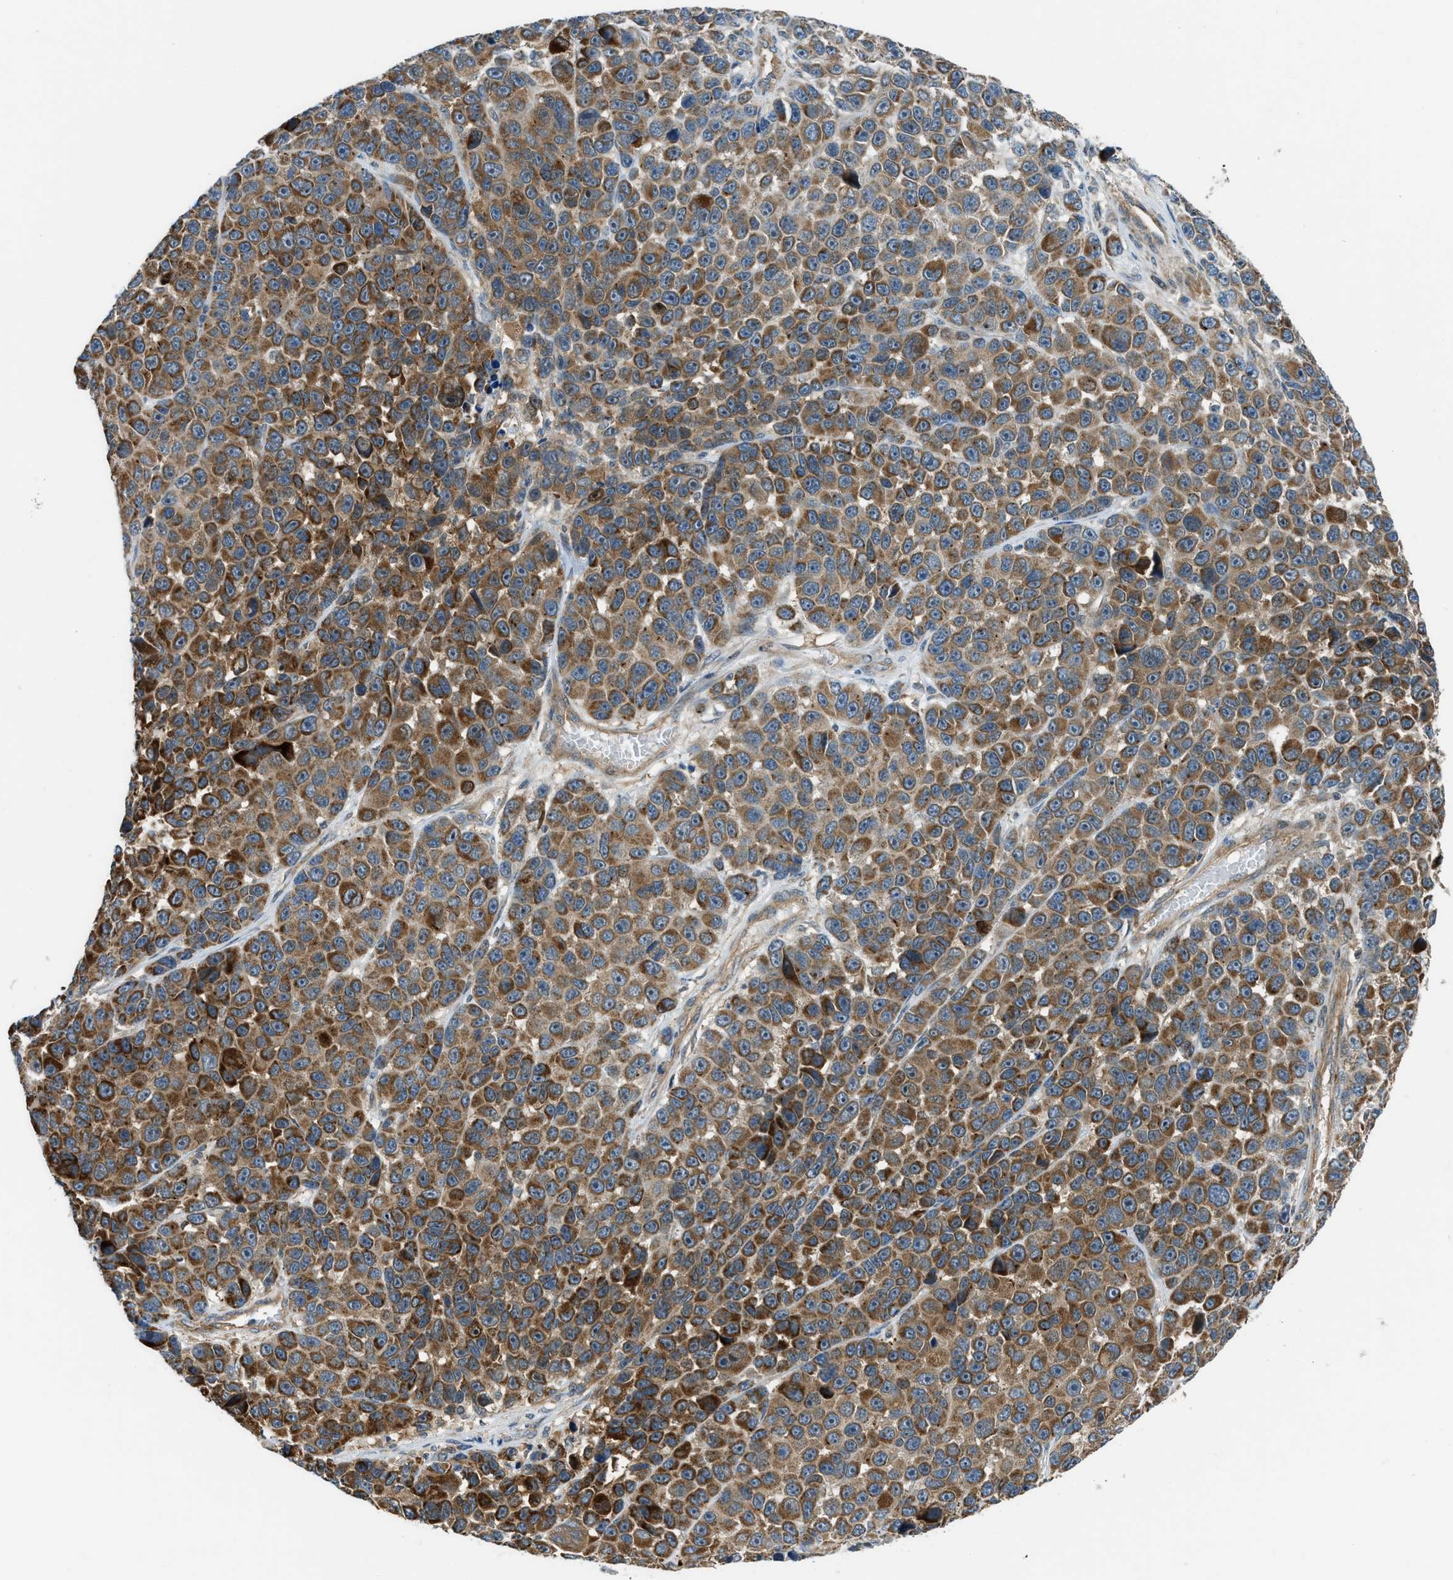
{"staining": {"intensity": "moderate", "quantity": ">75%", "location": "cytoplasmic/membranous"}, "tissue": "melanoma", "cell_type": "Tumor cells", "image_type": "cancer", "snomed": [{"axis": "morphology", "description": "Malignant melanoma, NOS"}, {"axis": "topography", "description": "Skin"}], "caption": "This photomicrograph demonstrates malignant melanoma stained with immunohistochemistry to label a protein in brown. The cytoplasmic/membranous of tumor cells show moderate positivity for the protein. Nuclei are counter-stained blue.", "gene": "SESN2", "patient": {"sex": "male", "age": 53}}